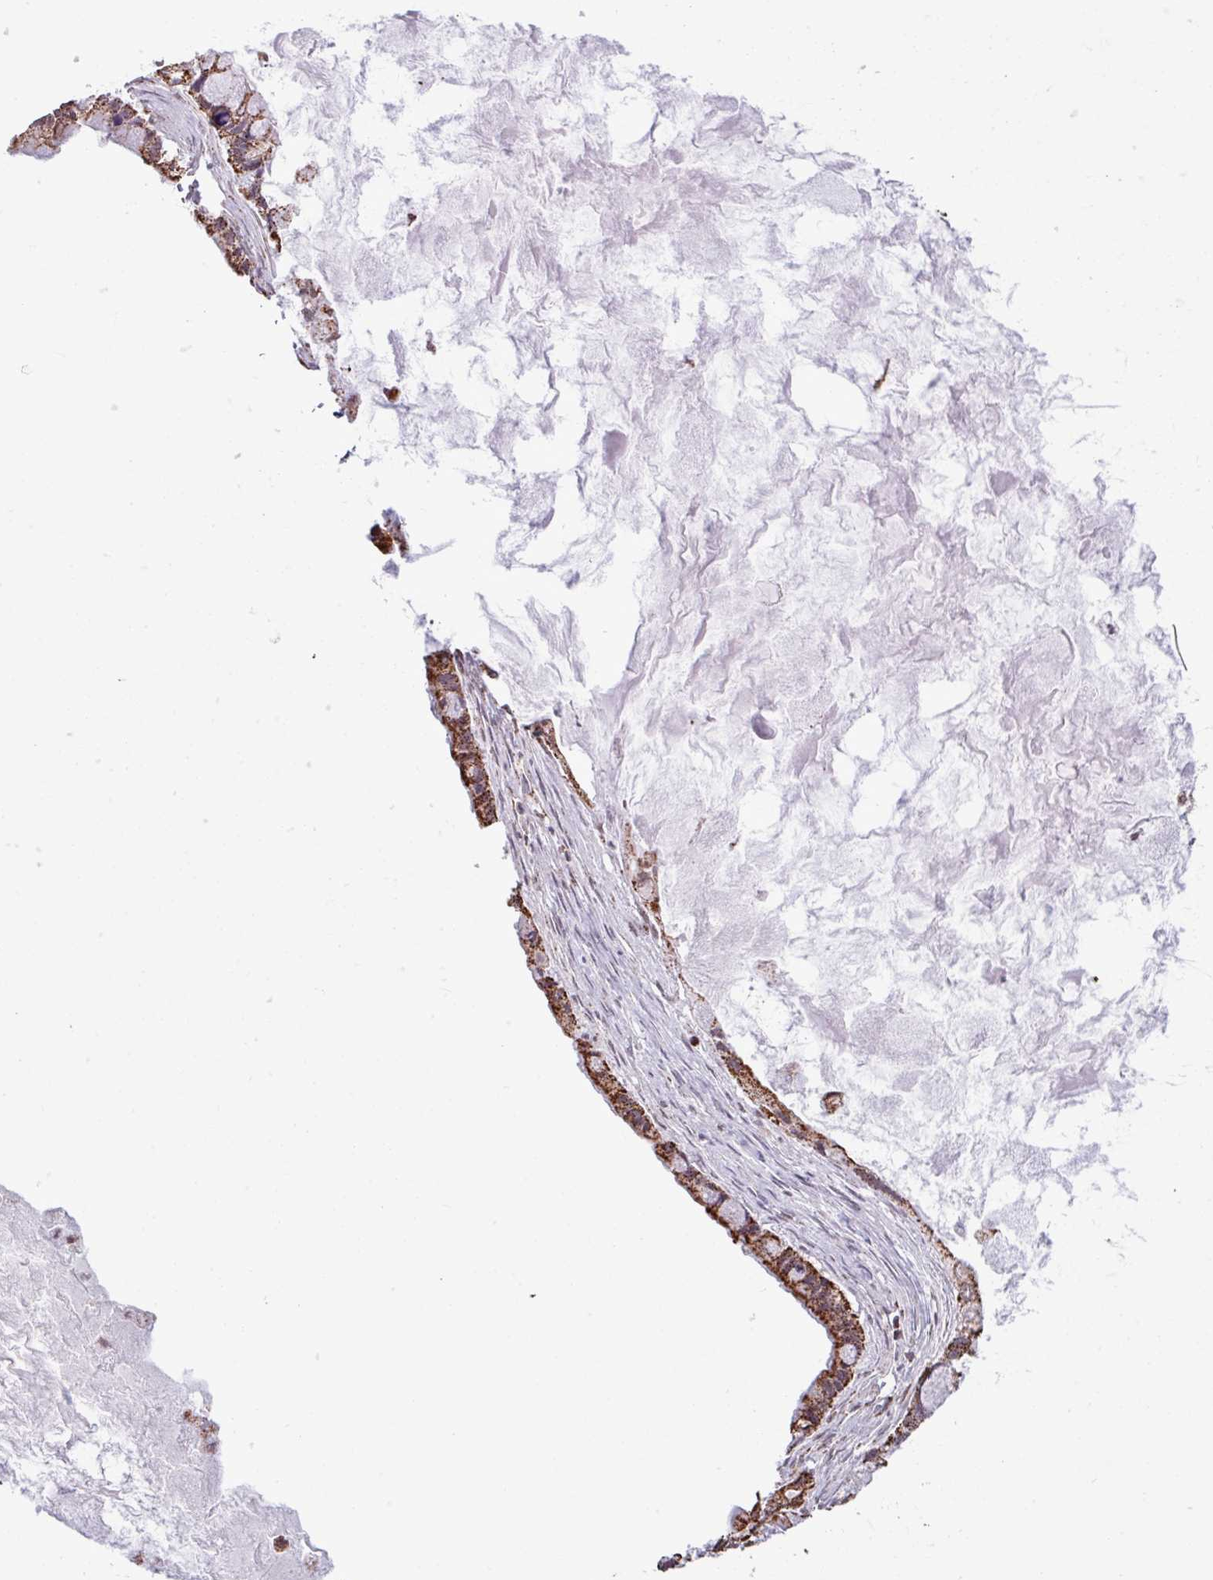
{"staining": {"intensity": "strong", "quantity": ">75%", "location": "cytoplasmic/membranous"}, "tissue": "ovarian cancer", "cell_type": "Tumor cells", "image_type": "cancer", "snomed": [{"axis": "morphology", "description": "Cystadenocarcinoma, mucinous, NOS"}, {"axis": "topography", "description": "Ovary"}], "caption": "Immunohistochemistry (DAB) staining of human ovarian cancer exhibits strong cytoplasmic/membranous protein positivity in approximately >75% of tumor cells.", "gene": "ALG8", "patient": {"sex": "female", "age": 63}}